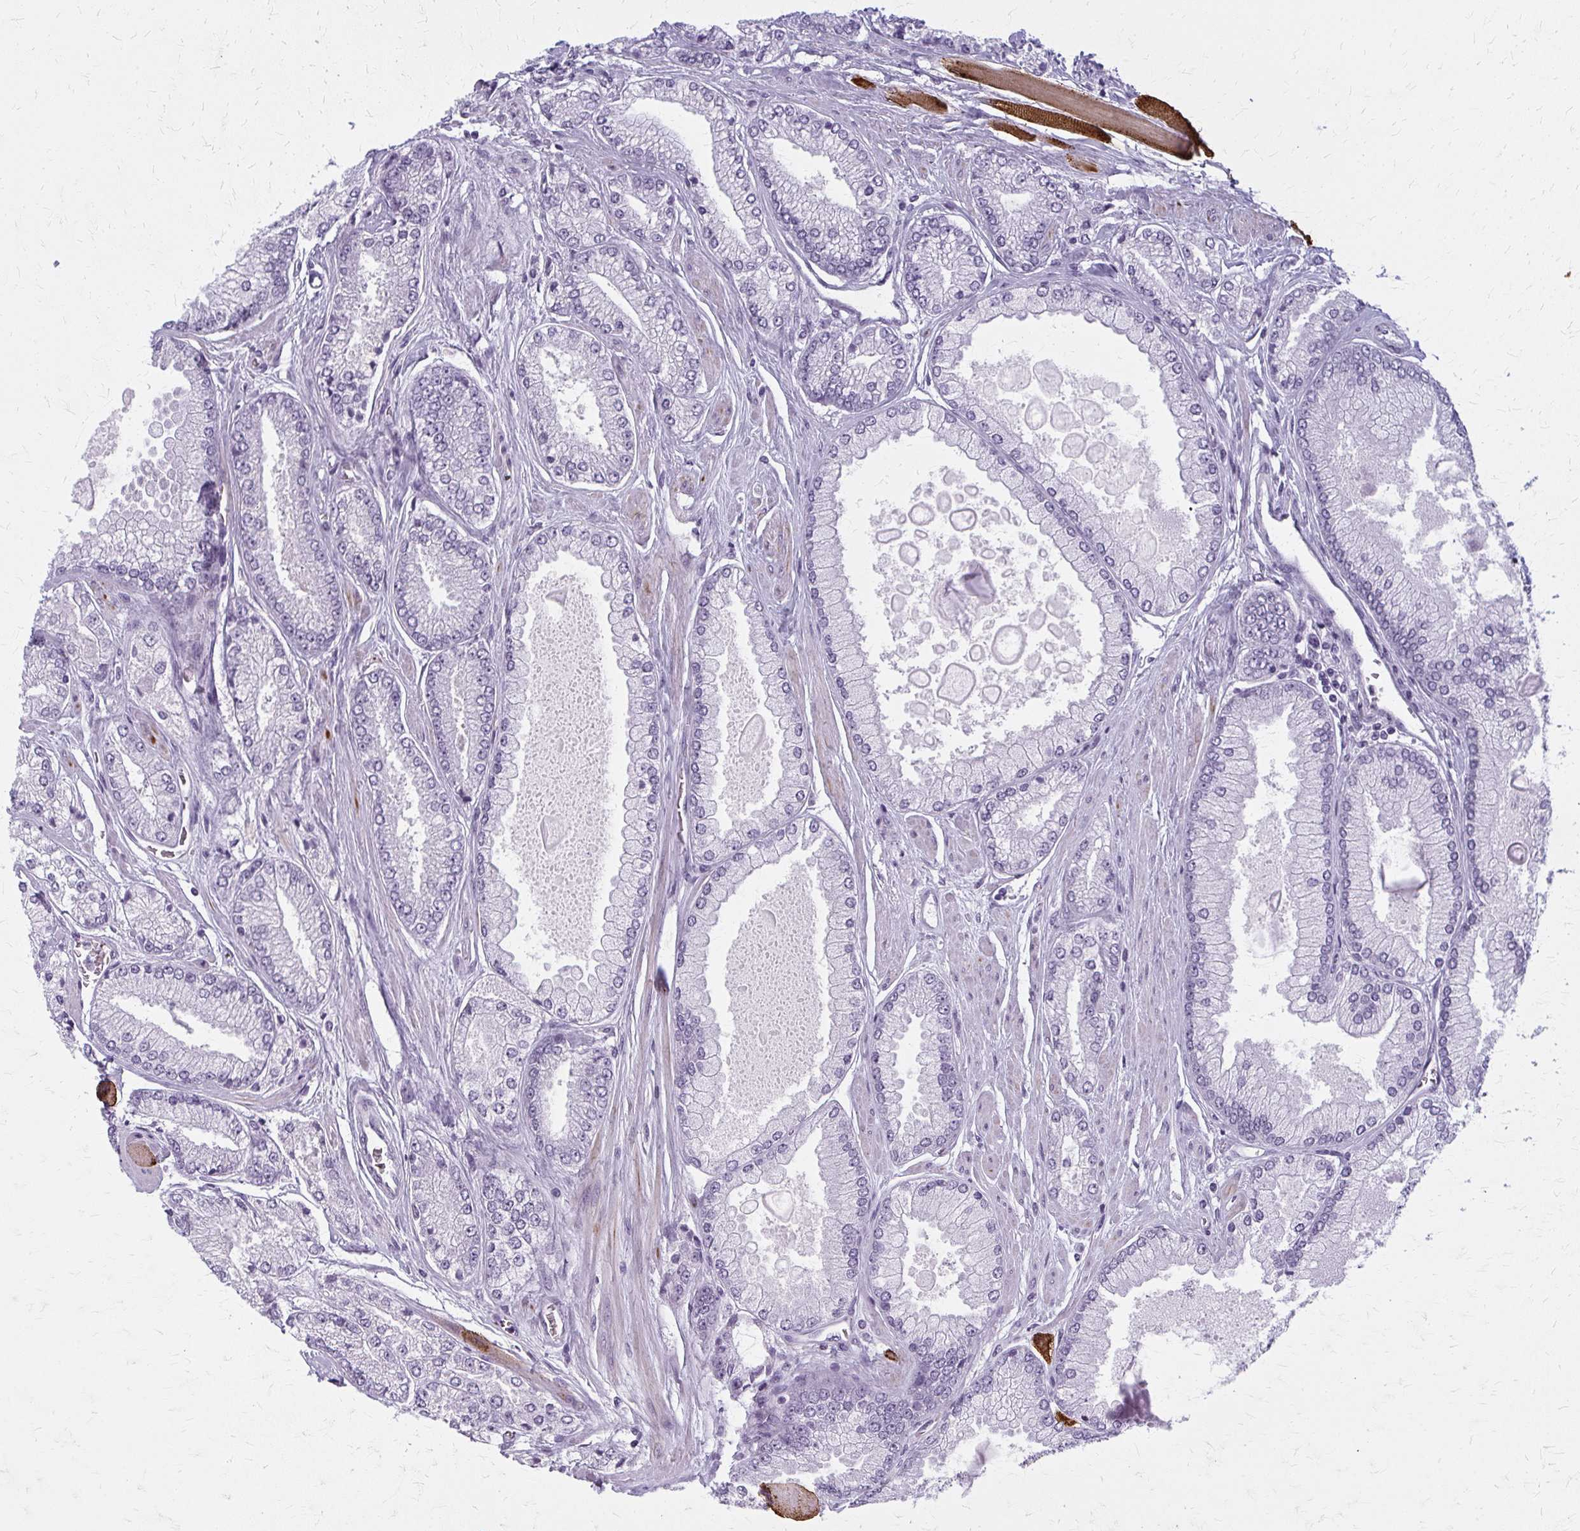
{"staining": {"intensity": "negative", "quantity": "none", "location": "none"}, "tissue": "prostate cancer", "cell_type": "Tumor cells", "image_type": "cancer", "snomed": [{"axis": "morphology", "description": "Adenocarcinoma, Low grade"}, {"axis": "topography", "description": "Prostate"}], "caption": "Immunohistochemistry (IHC) photomicrograph of prostate cancer stained for a protein (brown), which demonstrates no expression in tumor cells.", "gene": "CASQ2", "patient": {"sex": "male", "age": 67}}